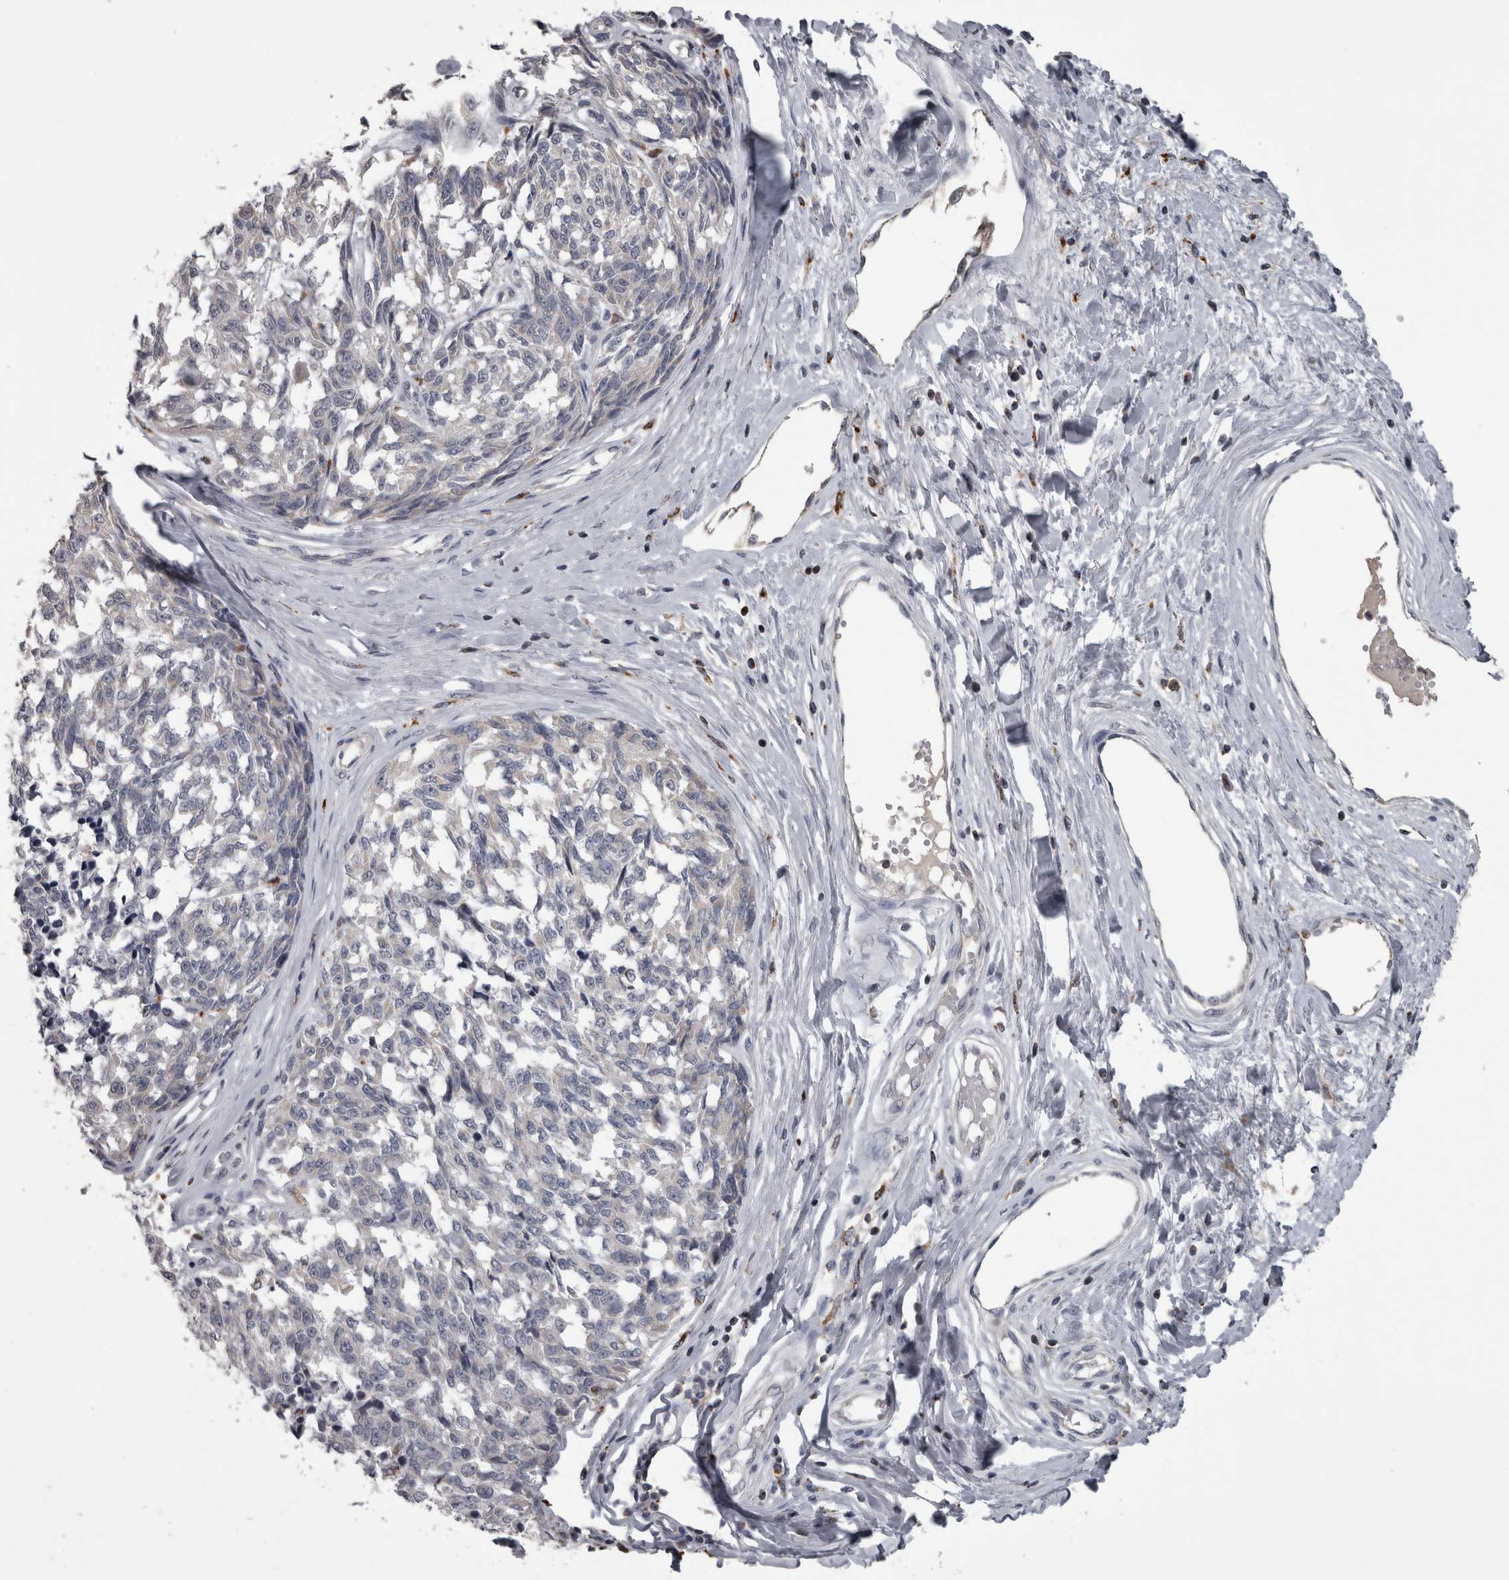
{"staining": {"intensity": "negative", "quantity": "none", "location": "none"}, "tissue": "melanoma", "cell_type": "Tumor cells", "image_type": "cancer", "snomed": [{"axis": "morphology", "description": "Malignant melanoma, NOS"}, {"axis": "topography", "description": "Skin"}], "caption": "Immunohistochemistry histopathology image of malignant melanoma stained for a protein (brown), which exhibits no positivity in tumor cells.", "gene": "NAAA", "patient": {"sex": "female", "age": 64}}